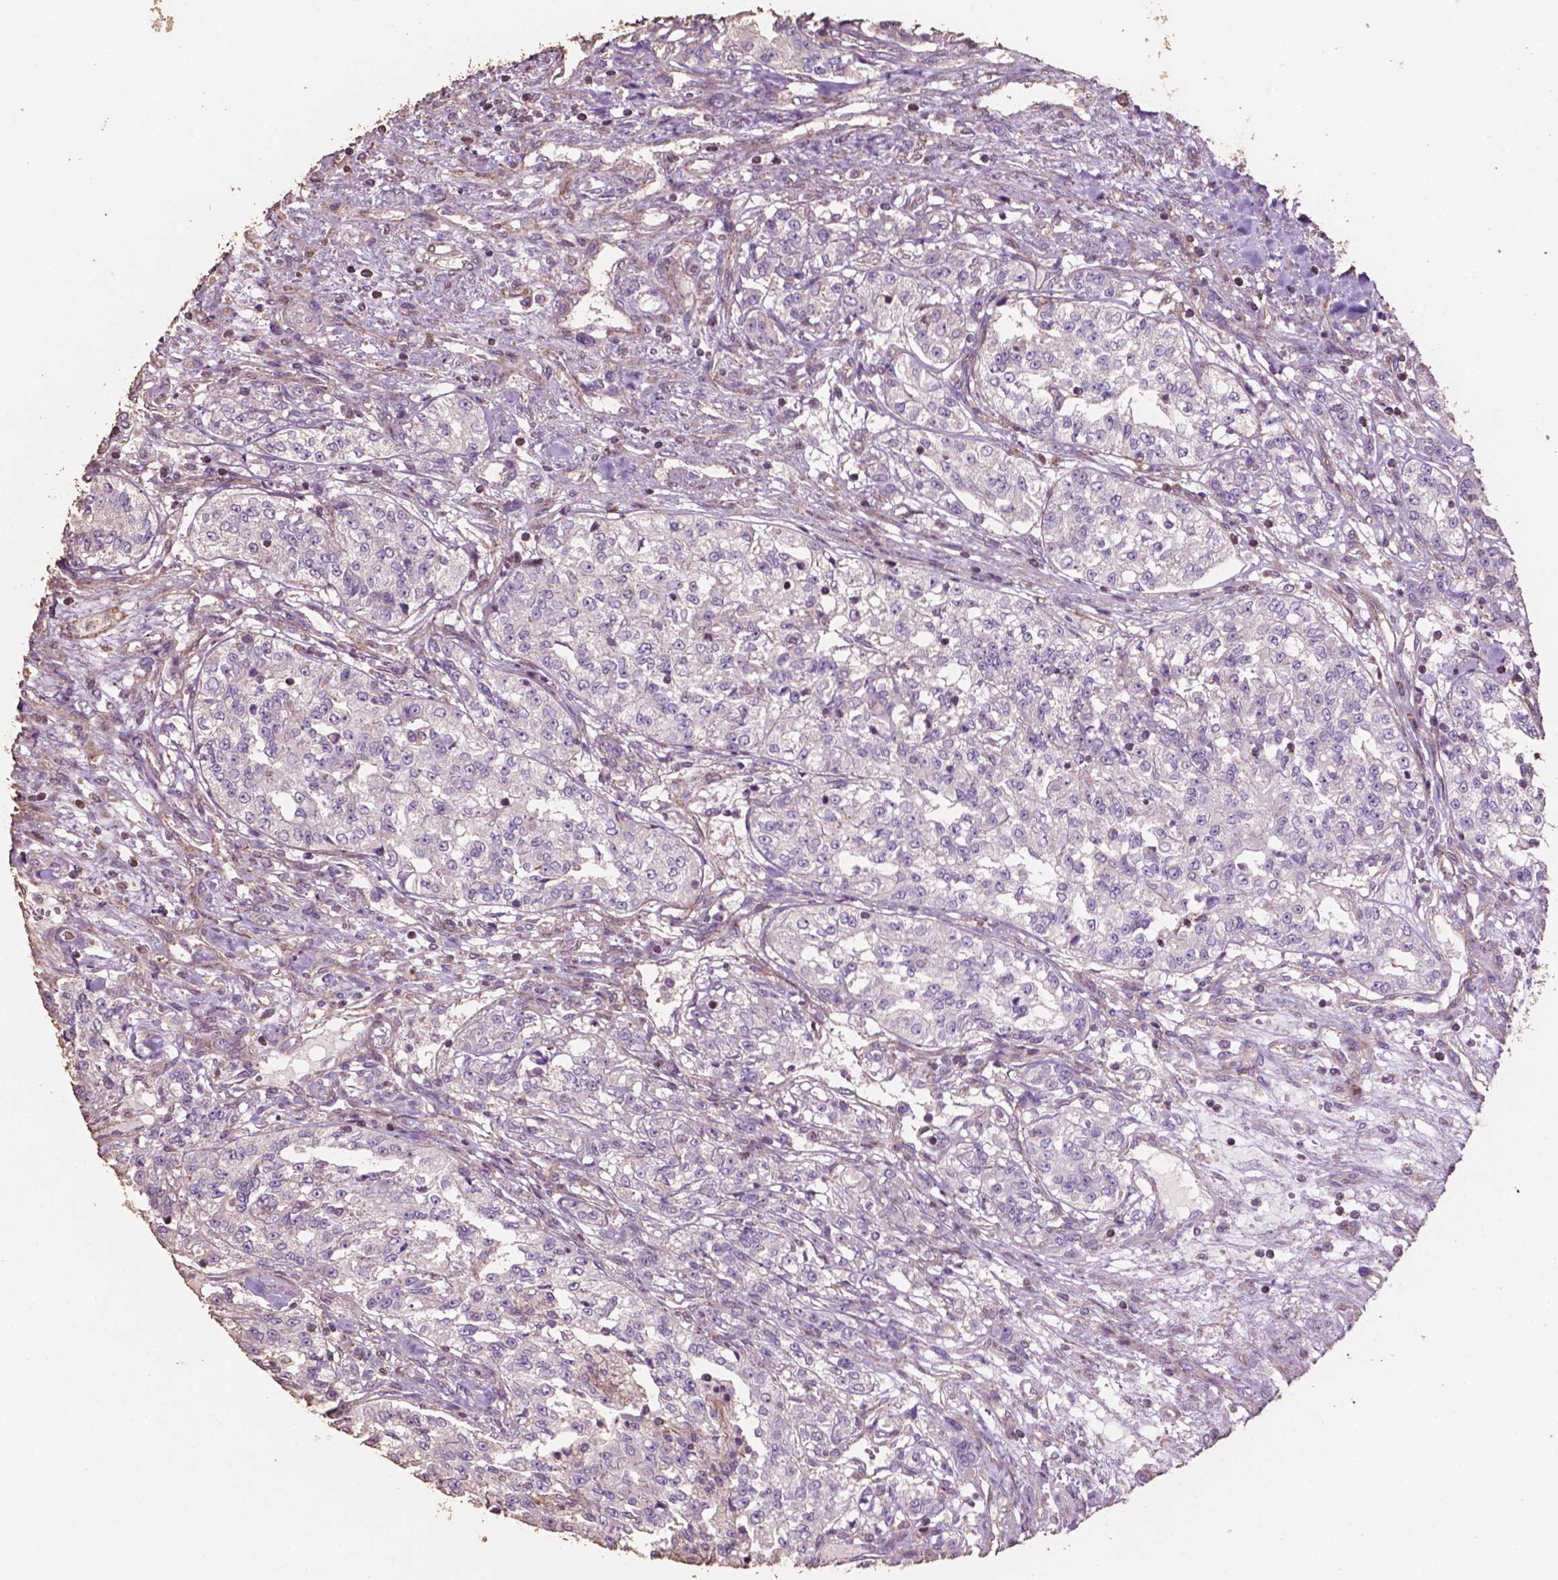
{"staining": {"intensity": "negative", "quantity": "none", "location": "none"}, "tissue": "renal cancer", "cell_type": "Tumor cells", "image_type": "cancer", "snomed": [{"axis": "morphology", "description": "Adenocarcinoma, NOS"}, {"axis": "topography", "description": "Kidney"}], "caption": "Protein analysis of adenocarcinoma (renal) exhibits no significant expression in tumor cells.", "gene": "COMMD4", "patient": {"sex": "female", "age": 63}}